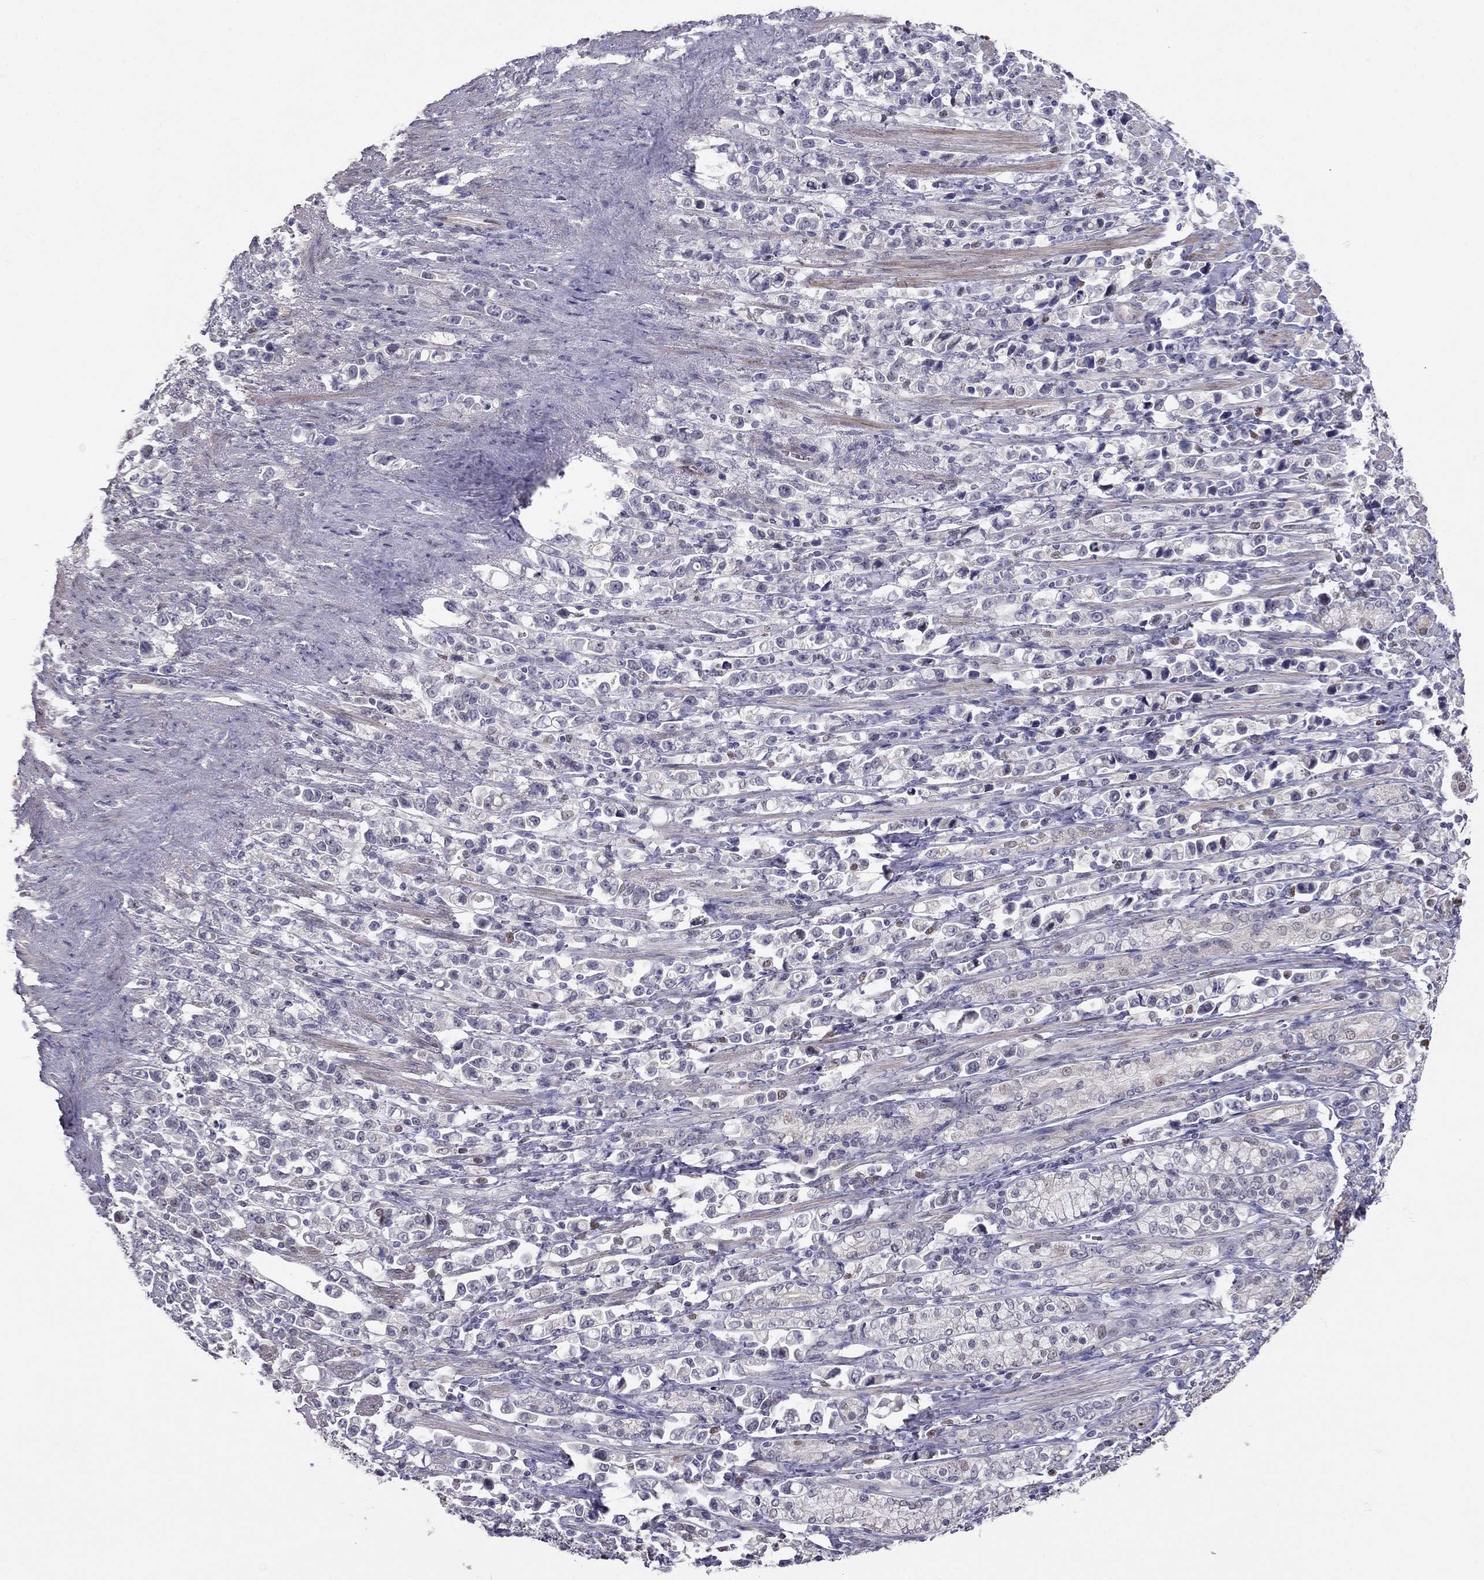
{"staining": {"intensity": "negative", "quantity": "none", "location": "none"}, "tissue": "stomach cancer", "cell_type": "Tumor cells", "image_type": "cancer", "snomed": [{"axis": "morphology", "description": "Adenocarcinoma, NOS"}, {"axis": "topography", "description": "Stomach"}], "caption": "The image shows no staining of tumor cells in stomach cancer. Nuclei are stained in blue.", "gene": "LRRC39", "patient": {"sex": "male", "age": 63}}